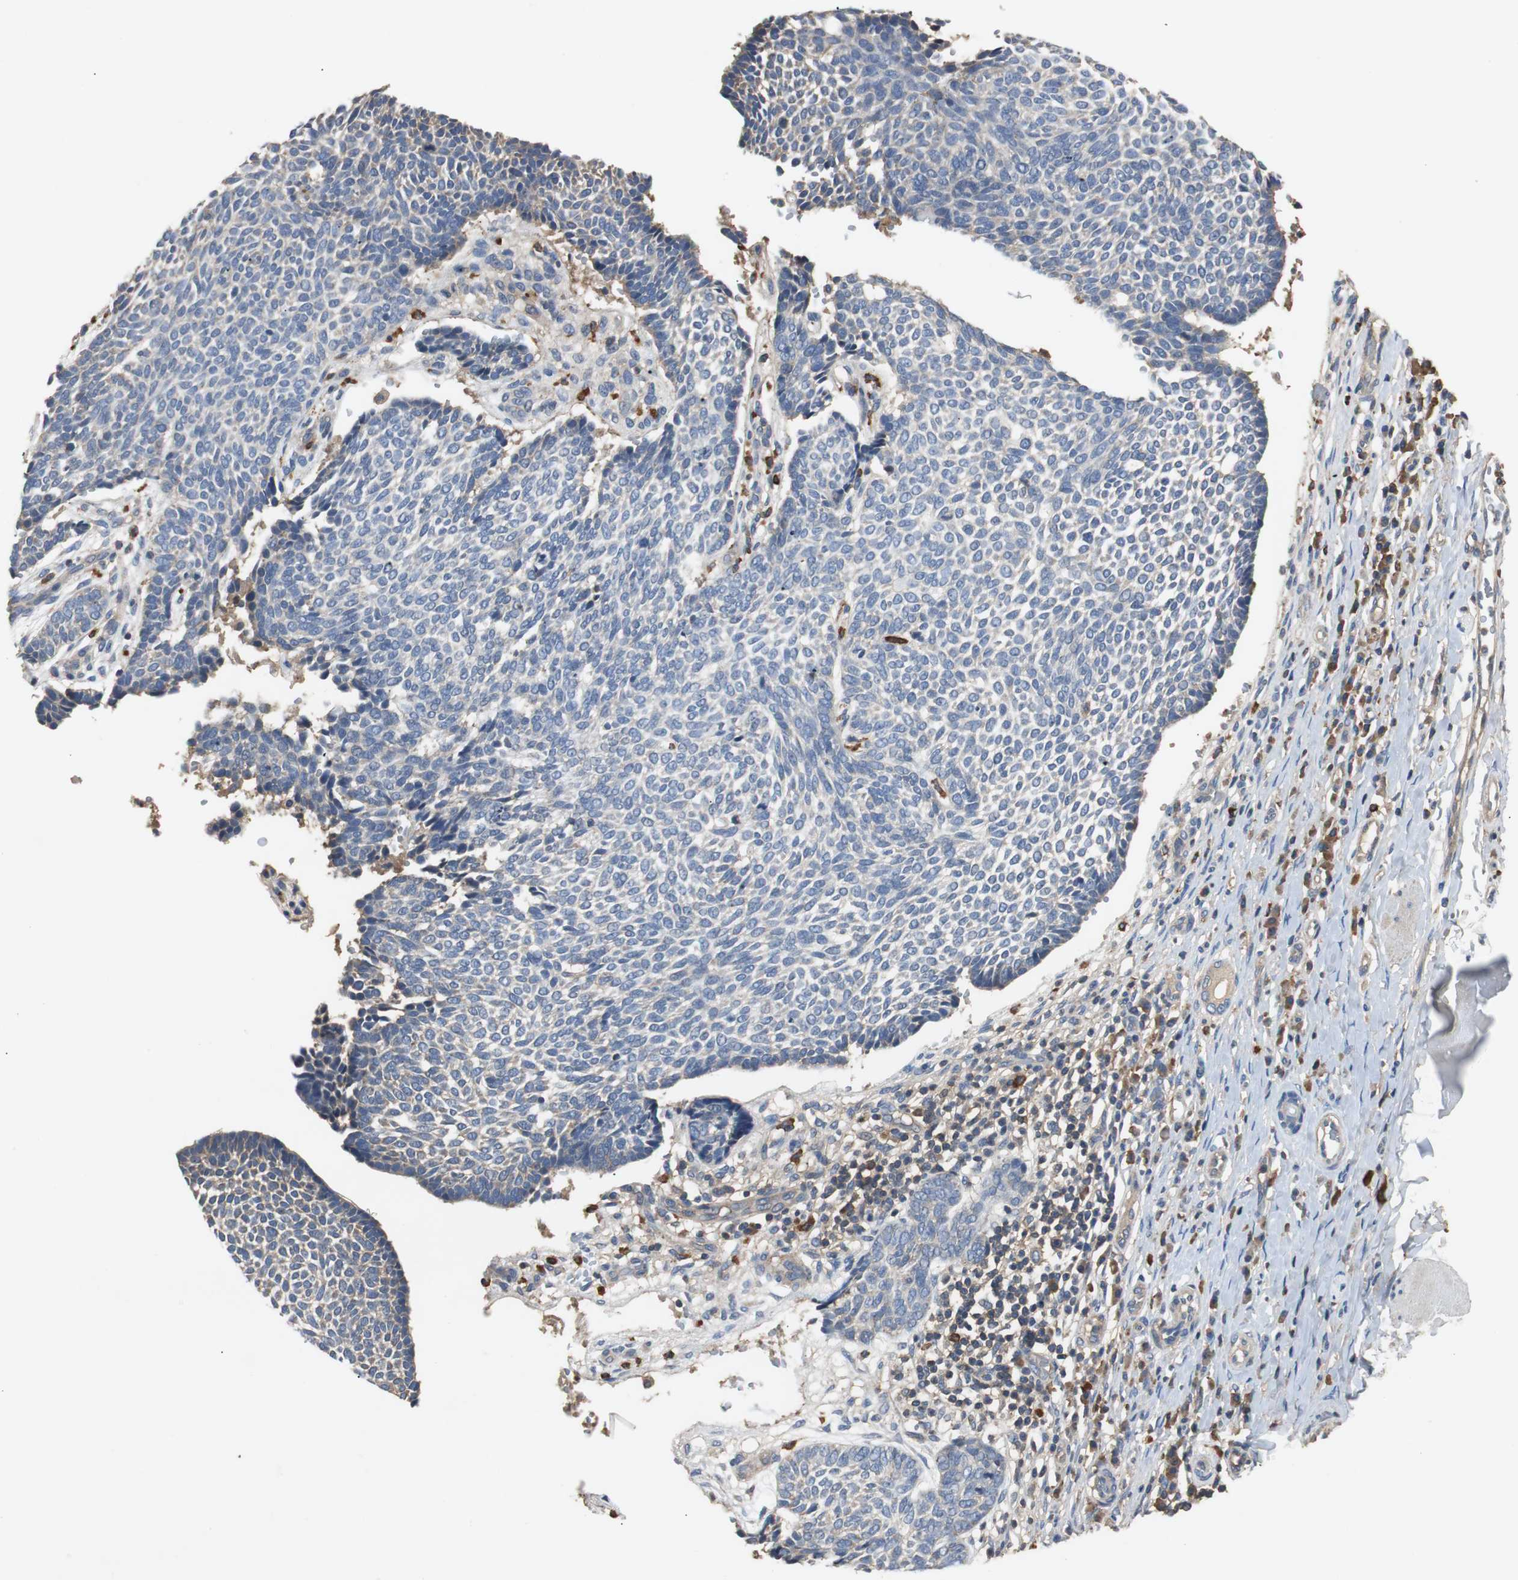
{"staining": {"intensity": "negative", "quantity": "none", "location": "none"}, "tissue": "skin cancer", "cell_type": "Tumor cells", "image_type": "cancer", "snomed": [{"axis": "morphology", "description": "Normal tissue, NOS"}, {"axis": "morphology", "description": "Basal cell carcinoma"}, {"axis": "topography", "description": "Skin"}], "caption": "IHC histopathology image of human skin cancer (basal cell carcinoma) stained for a protein (brown), which demonstrates no staining in tumor cells. (Immunohistochemistry (ihc), brightfield microscopy, high magnification).", "gene": "TNFRSF14", "patient": {"sex": "male", "age": 87}}